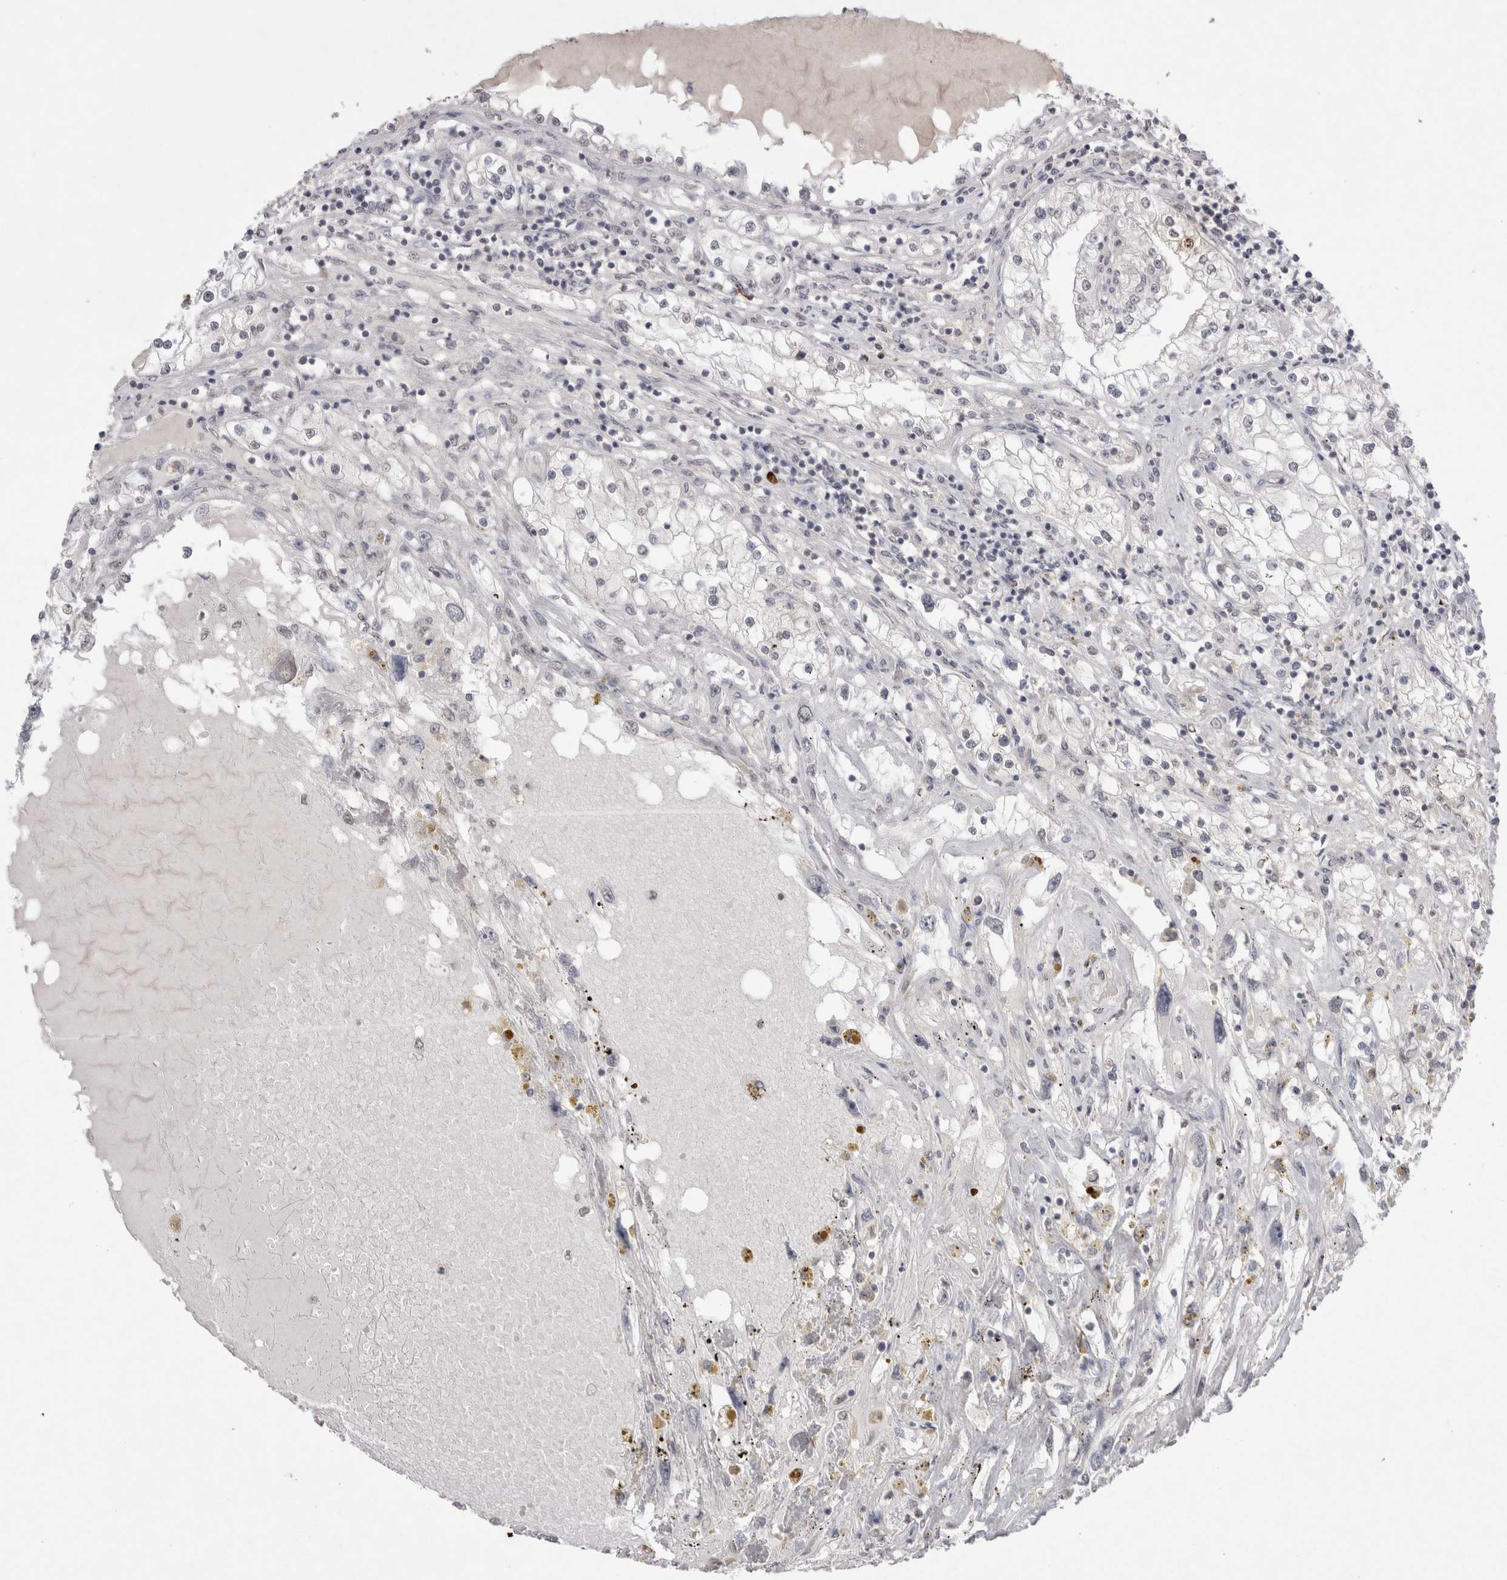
{"staining": {"intensity": "negative", "quantity": "none", "location": "none"}, "tissue": "renal cancer", "cell_type": "Tumor cells", "image_type": "cancer", "snomed": [{"axis": "morphology", "description": "Adenocarcinoma, NOS"}, {"axis": "topography", "description": "Kidney"}], "caption": "This is an IHC histopathology image of renal cancer. There is no expression in tumor cells.", "gene": "DDX4", "patient": {"sex": "male", "age": 68}}